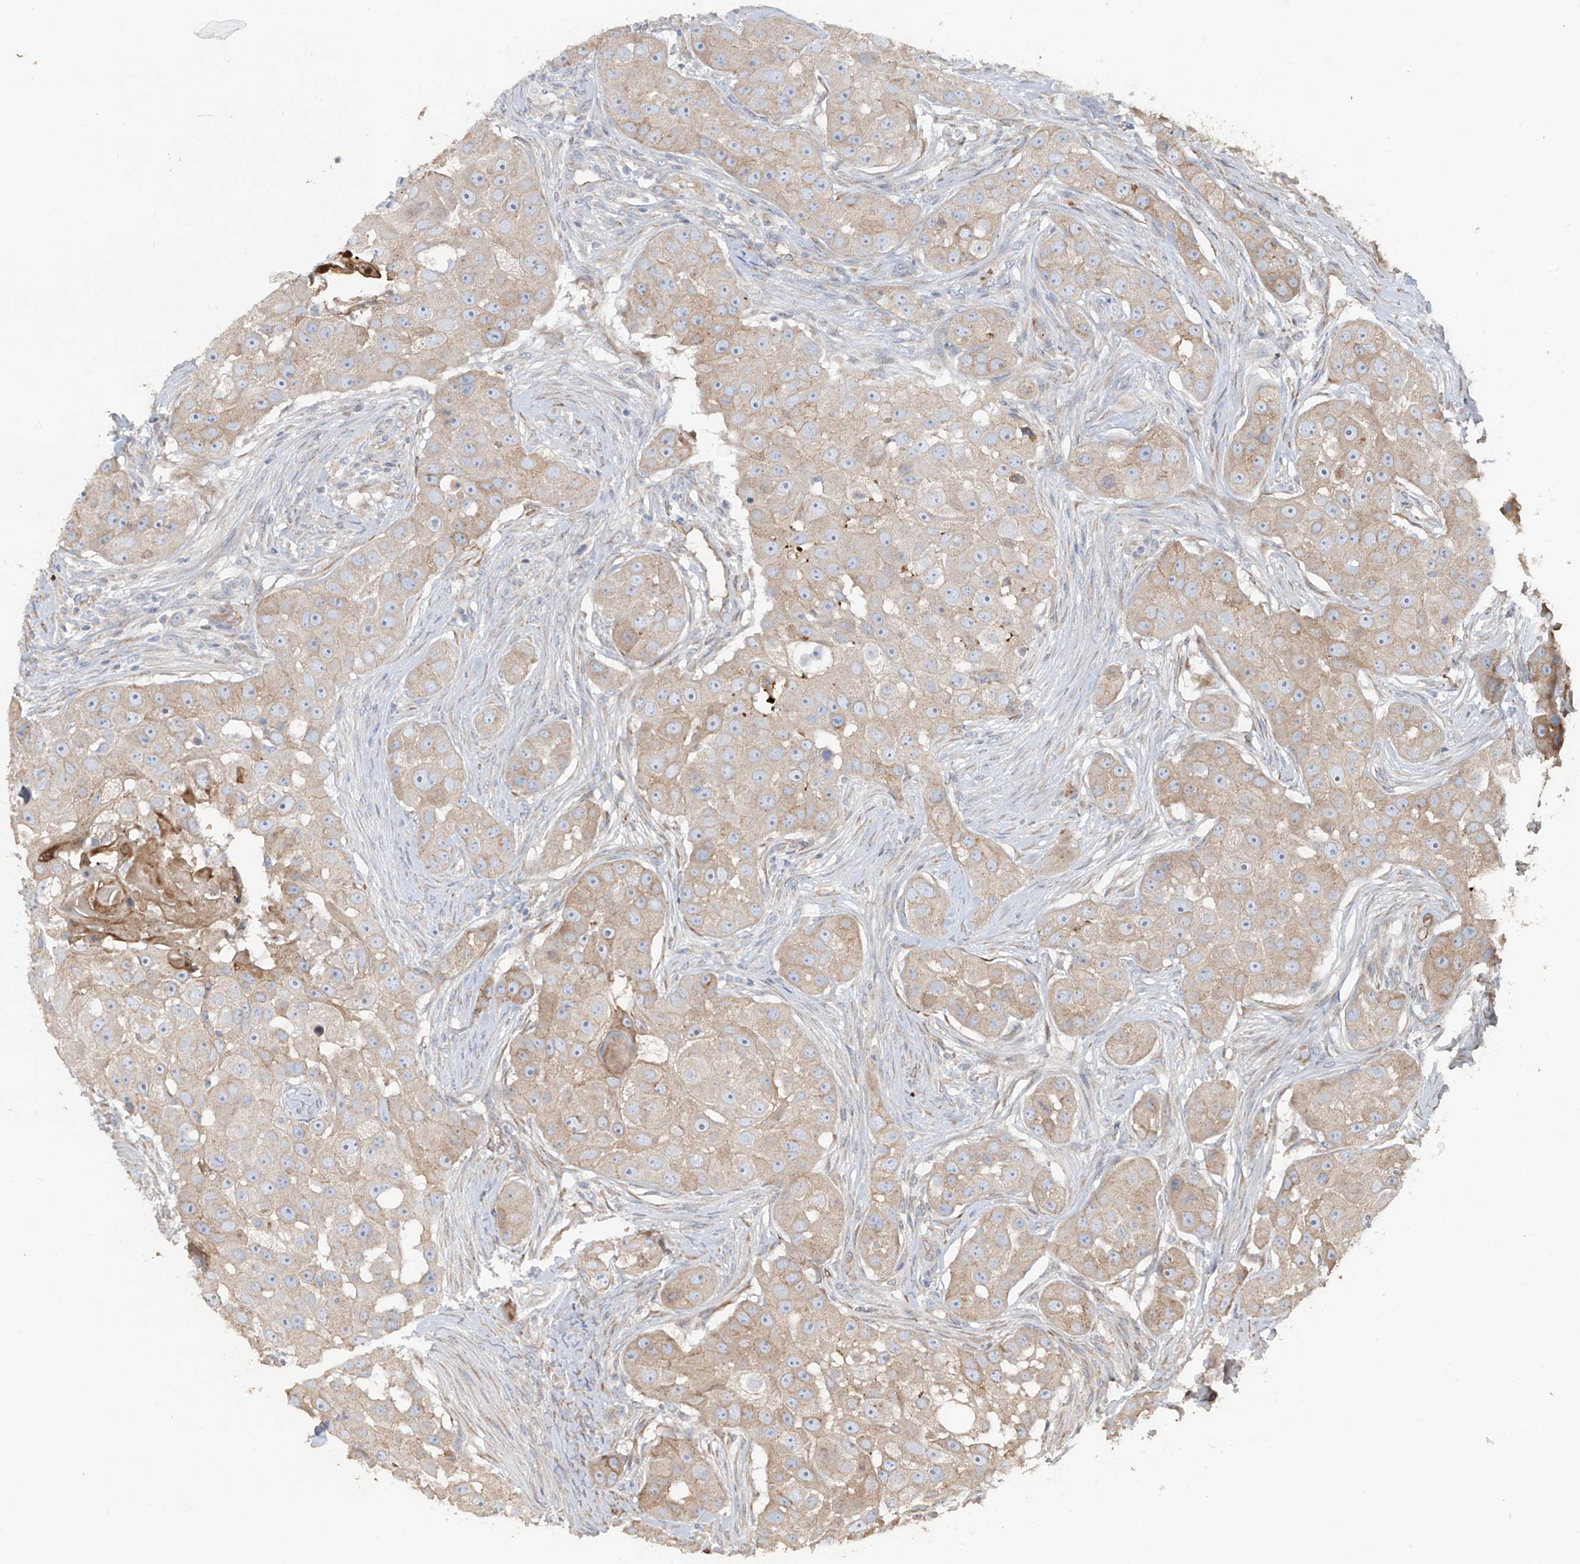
{"staining": {"intensity": "weak", "quantity": "<25%", "location": "cytoplasmic/membranous"}, "tissue": "head and neck cancer", "cell_type": "Tumor cells", "image_type": "cancer", "snomed": [{"axis": "morphology", "description": "Normal tissue, NOS"}, {"axis": "morphology", "description": "Squamous cell carcinoma, NOS"}, {"axis": "topography", "description": "Skeletal muscle"}, {"axis": "topography", "description": "Head-Neck"}], "caption": "Immunohistochemistry image of neoplastic tissue: head and neck cancer stained with DAB exhibits no significant protein expression in tumor cells.", "gene": "ABTB1", "patient": {"sex": "male", "age": 51}}